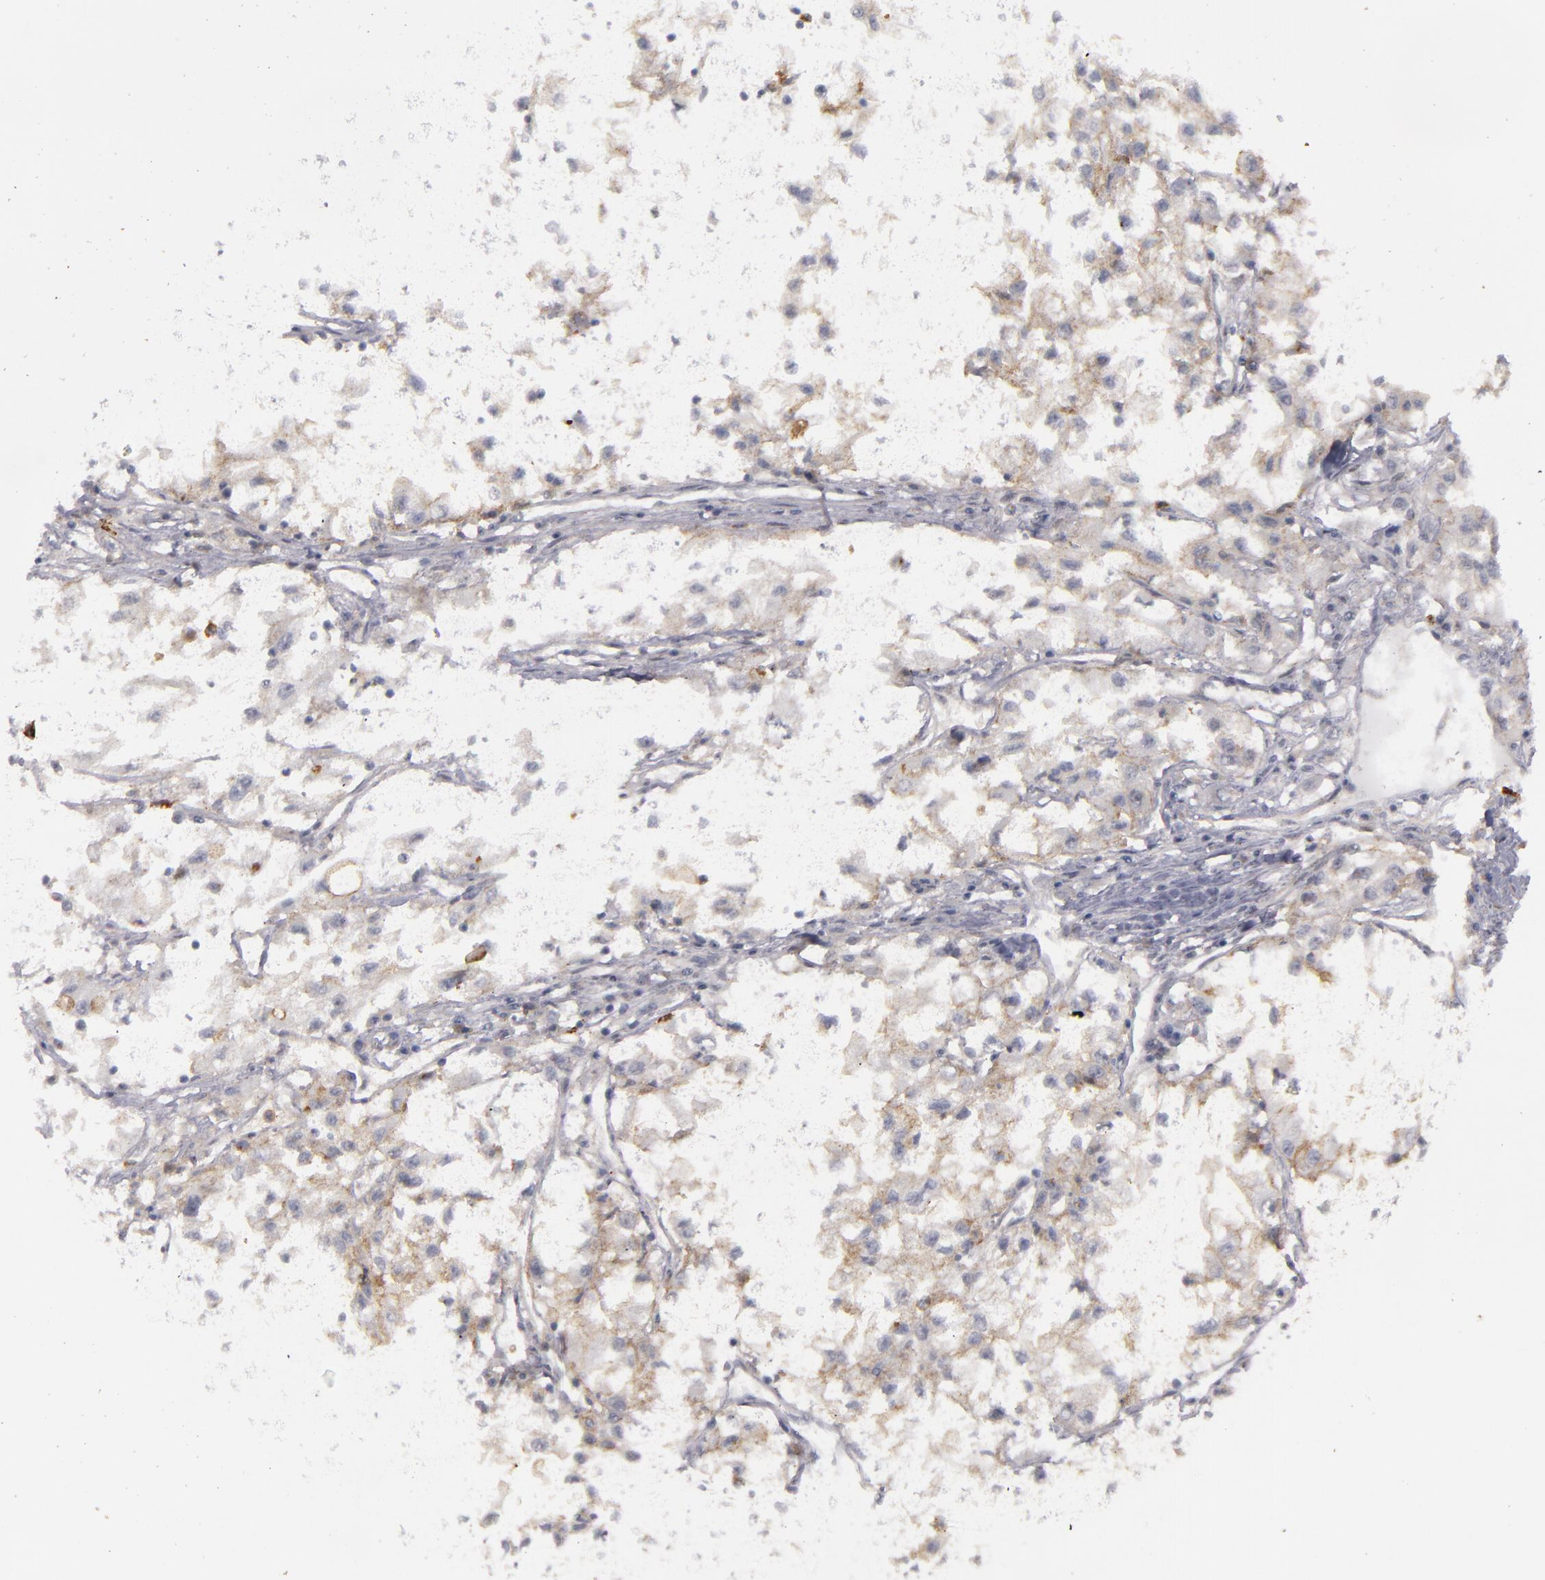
{"staining": {"intensity": "weak", "quantity": ">75%", "location": "cytoplasmic/membranous"}, "tissue": "renal cancer", "cell_type": "Tumor cells", "image_type": "cancer", "snomed": [{"axis": "morphology", "description": "Adenocarcinoma, NOS"}, {"axis": "topography", "description": "Kidney"}], "caption": "The immunohistochemical stain labels weak cytoplasmic/membranous expression in tumor cells of renal cancer tissue. Immunohistochemistry (ihc) stains the protein of interest in brown and the nuclei are stained blue.", "gene": "STX3", "patient": {"sex": "male", "age": 59}}